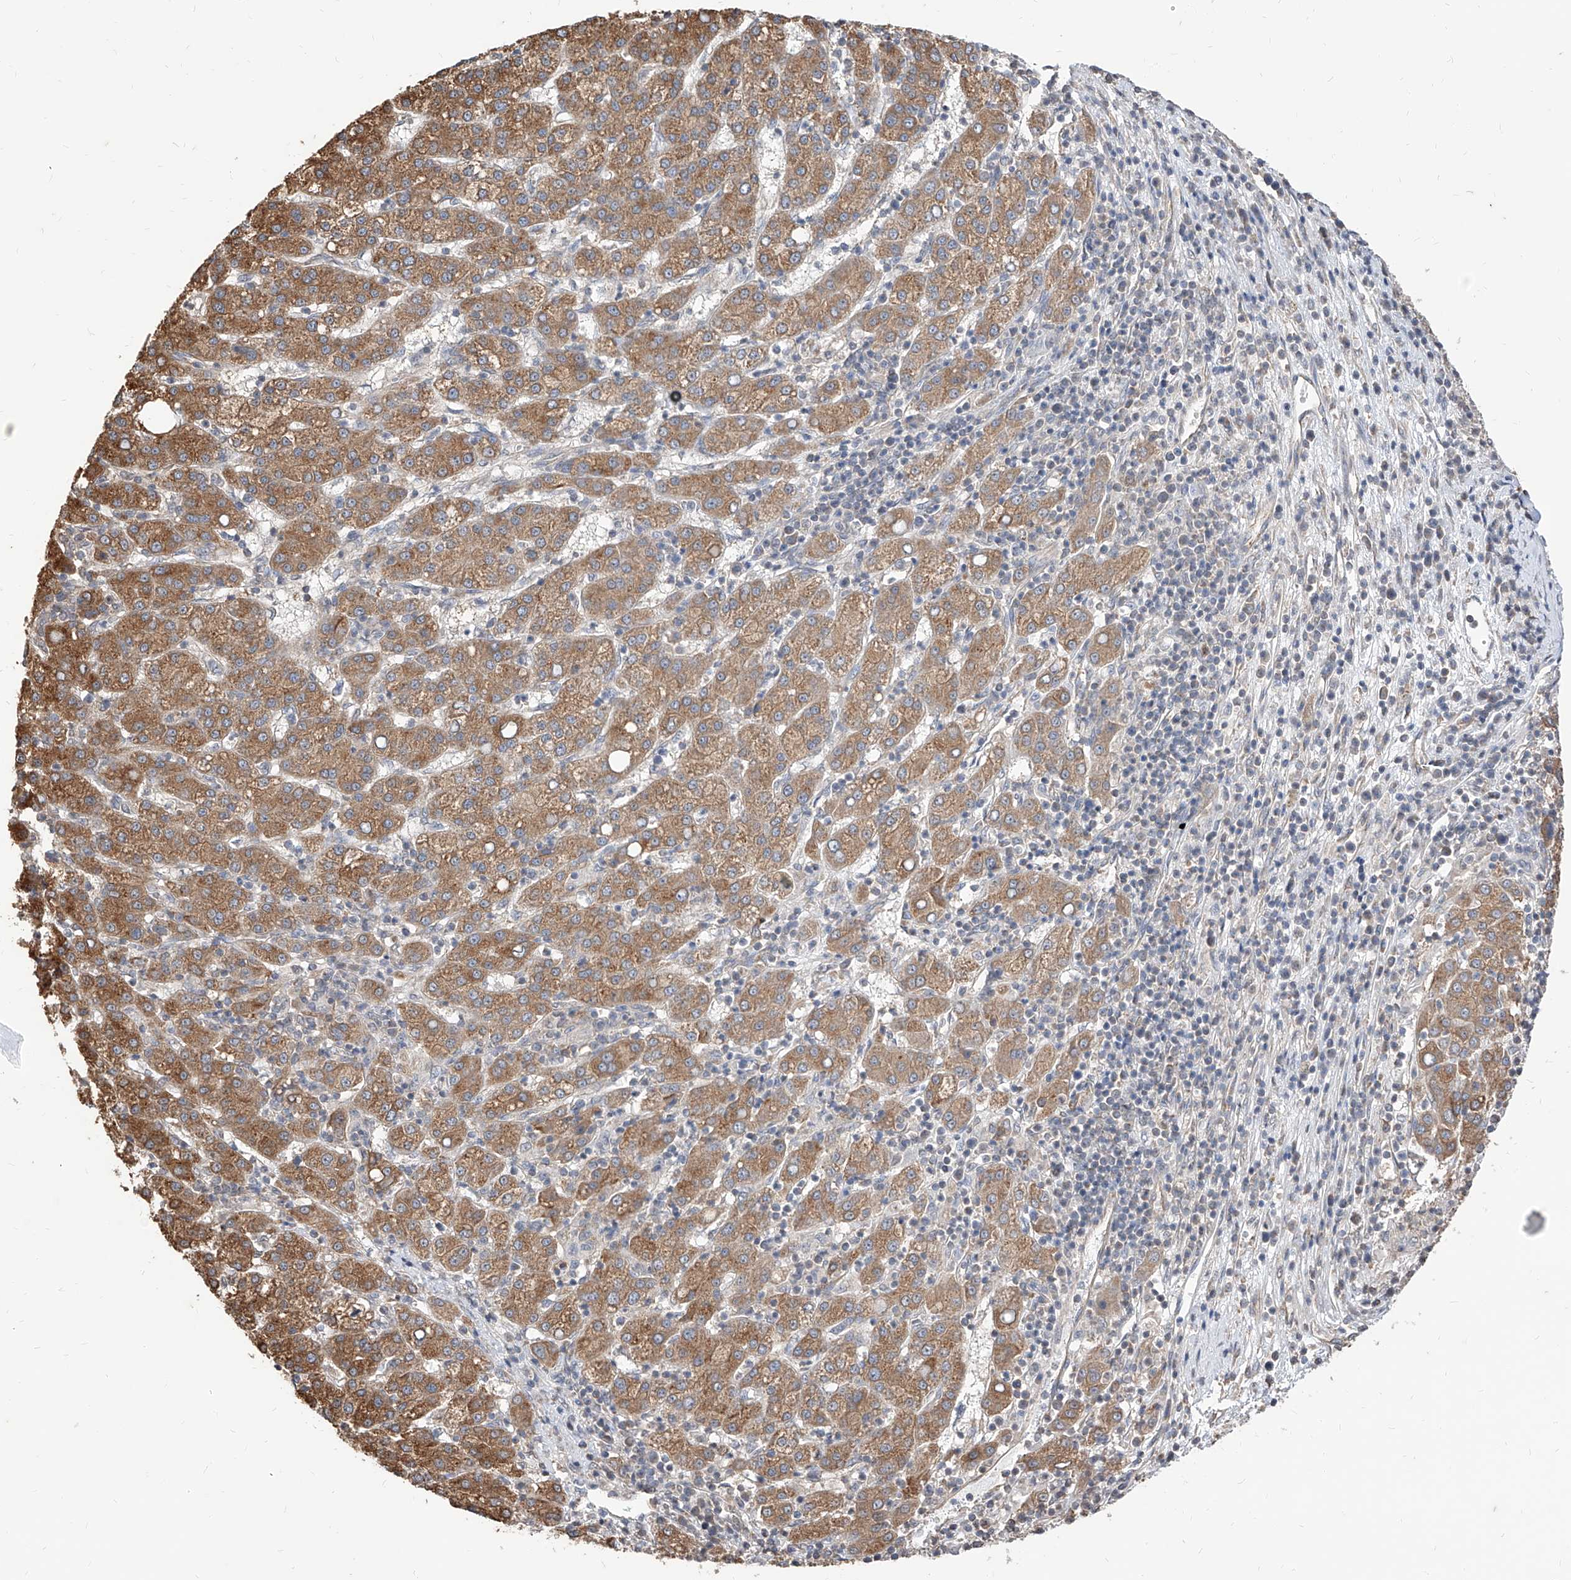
{"staining": {"intensity": "moderate", "quantity": ">75%", "location": "cytoplasmic/membranous"}, "tissue": "liver cancer", "cell_type": "Tumor cells", "image_type": "cancer", "snomed": [{"axis": "morphology", "description": "Carcinoma, Hepatocellular, NOS"}, {"axis": "topography", "description": "Liver"}], "caption": "IHC of human liver cancer shows medium levels of moderate cytoplasmic/membranous positivity in approximately >75% of tumor cells.", "gene": "C8orf82", "patient": {"sex": "female", "age": 58}}